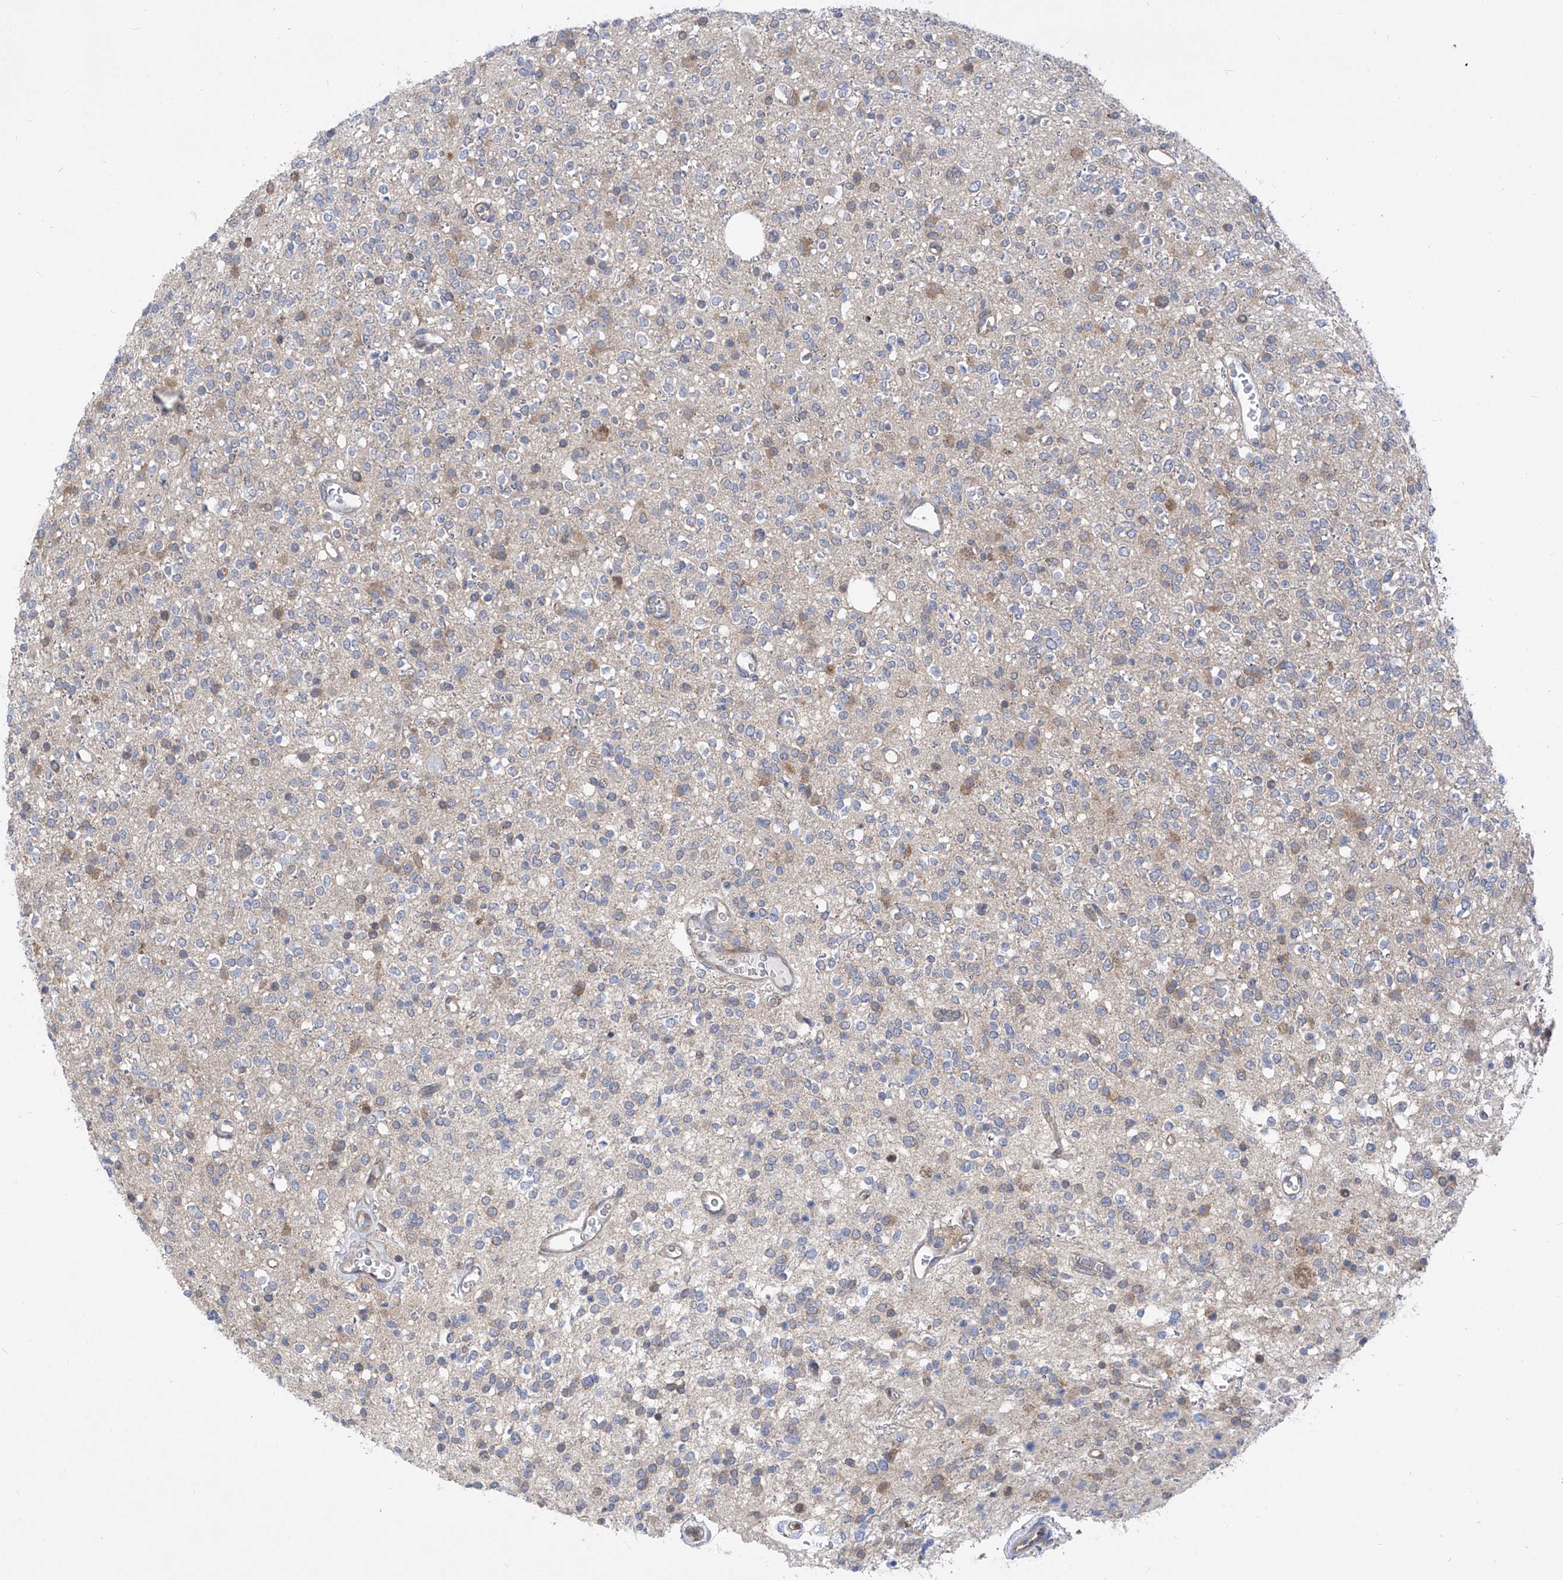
{"staining": {"intensity": "weak", "quantity": "<25%", "location": "cytoplasmic/membranous"}, "tissue": "glioma", "cell_type": "Tumor cells", "image_type": "cancer", "snomed": [{"axis": "morphology", "description": "Glioma, malignant, High grade"}, {"axis": "topography", "description": "Brain"}], "caption": "This image is of malignant glioma (high-grade) stained with immunohistochemistry to label a protein in brown with the nuclei are counter-stained blue. There is no staining in tumor cells. (DAB immunohistochemistry, high magnification).", "gene": "EIF3M", "patient": {"sex": "male", "age": 34}}